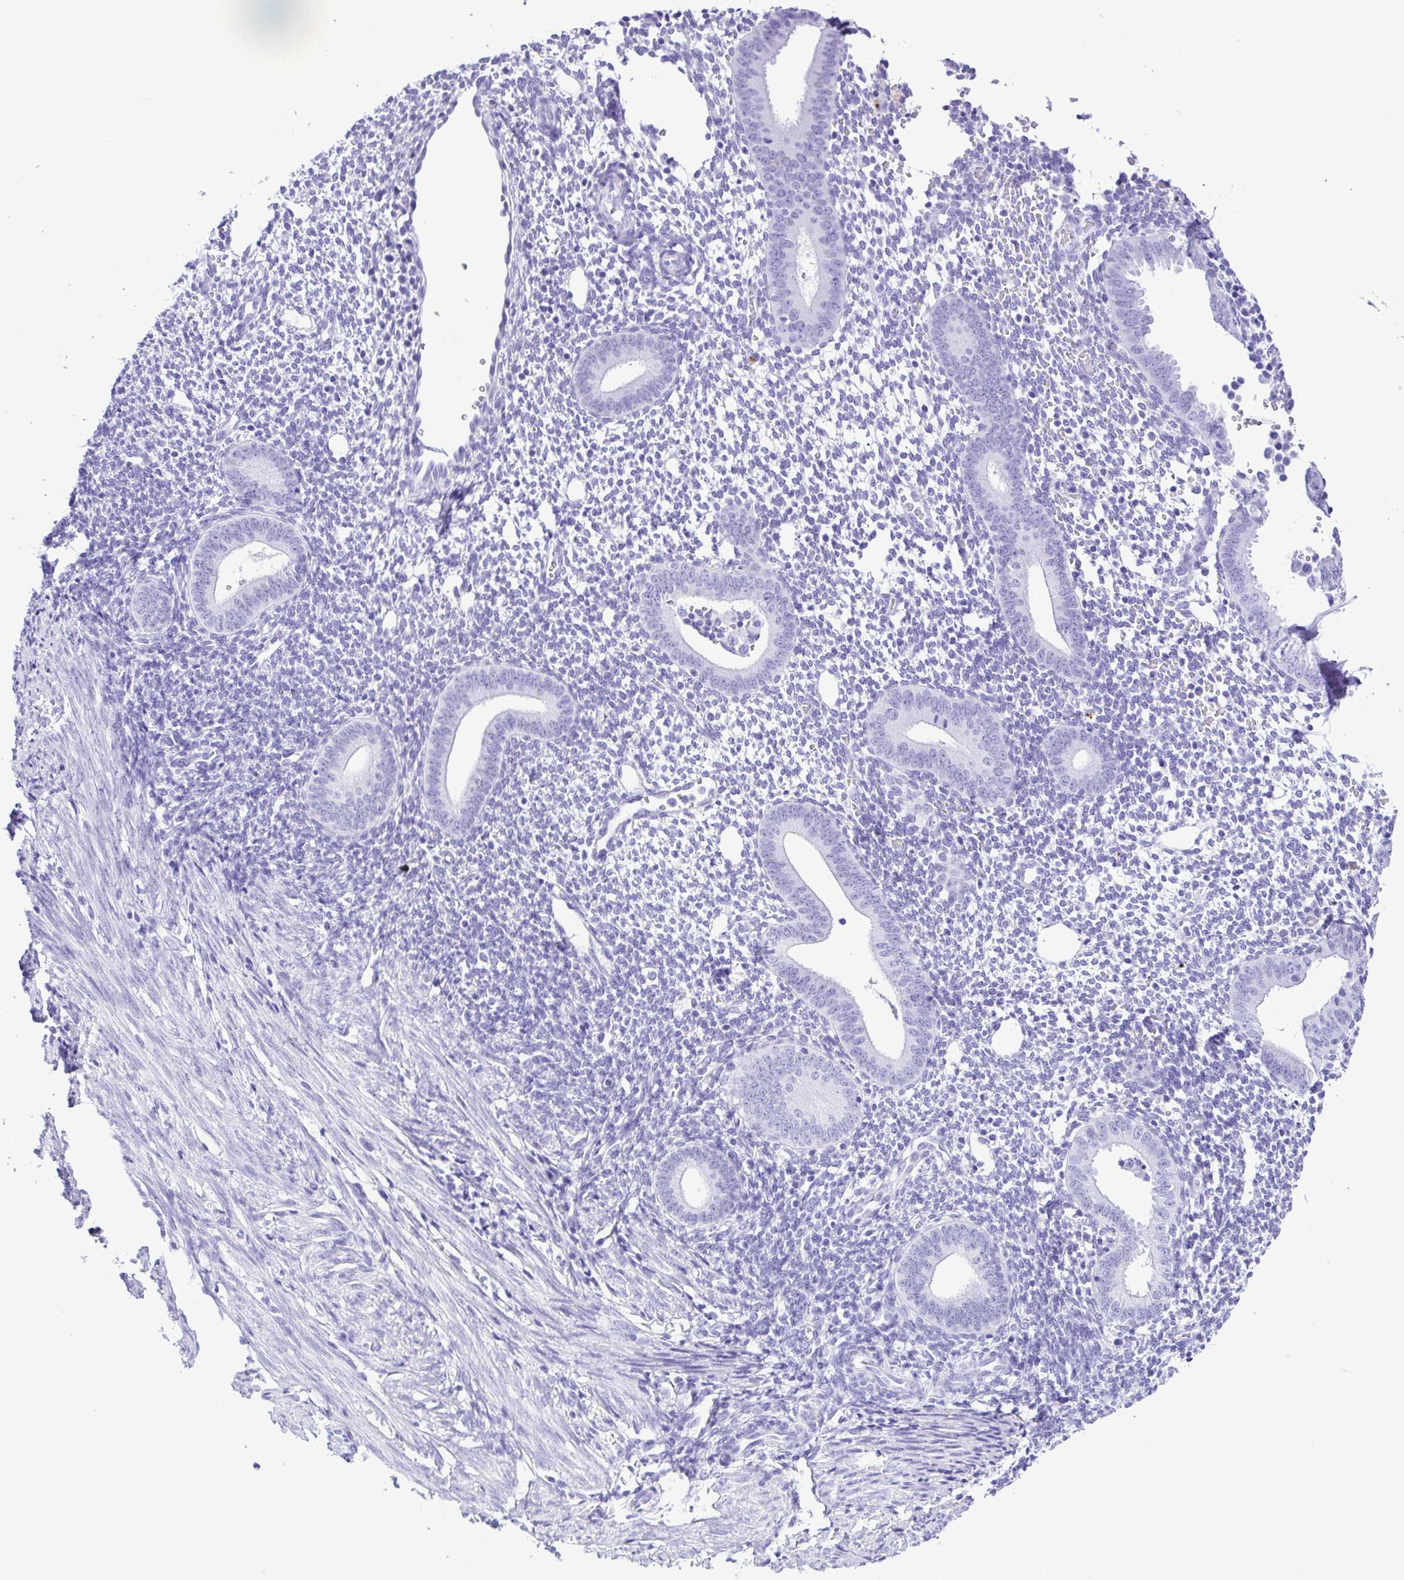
{"staining": {"intensity": "negative", "quantity": "none", "location": "none"}, "tissue": "endometrium", "cell_type": "Cells in endometrial stroma", "image_type": "normal", "snomed": [{"axis": "morphology", "description": "Normal tissue, NOS"}, {"axis": "topography", "description": "Endometrium"}], "caption": "High power microscopy micrograph of an immunohistochemistry histopathology image of benign endometrium, revealing no significant positivity in cells in endometrial stroma.", "gene": "ERP27", "patient": {"sex": "female", "age": 40}}